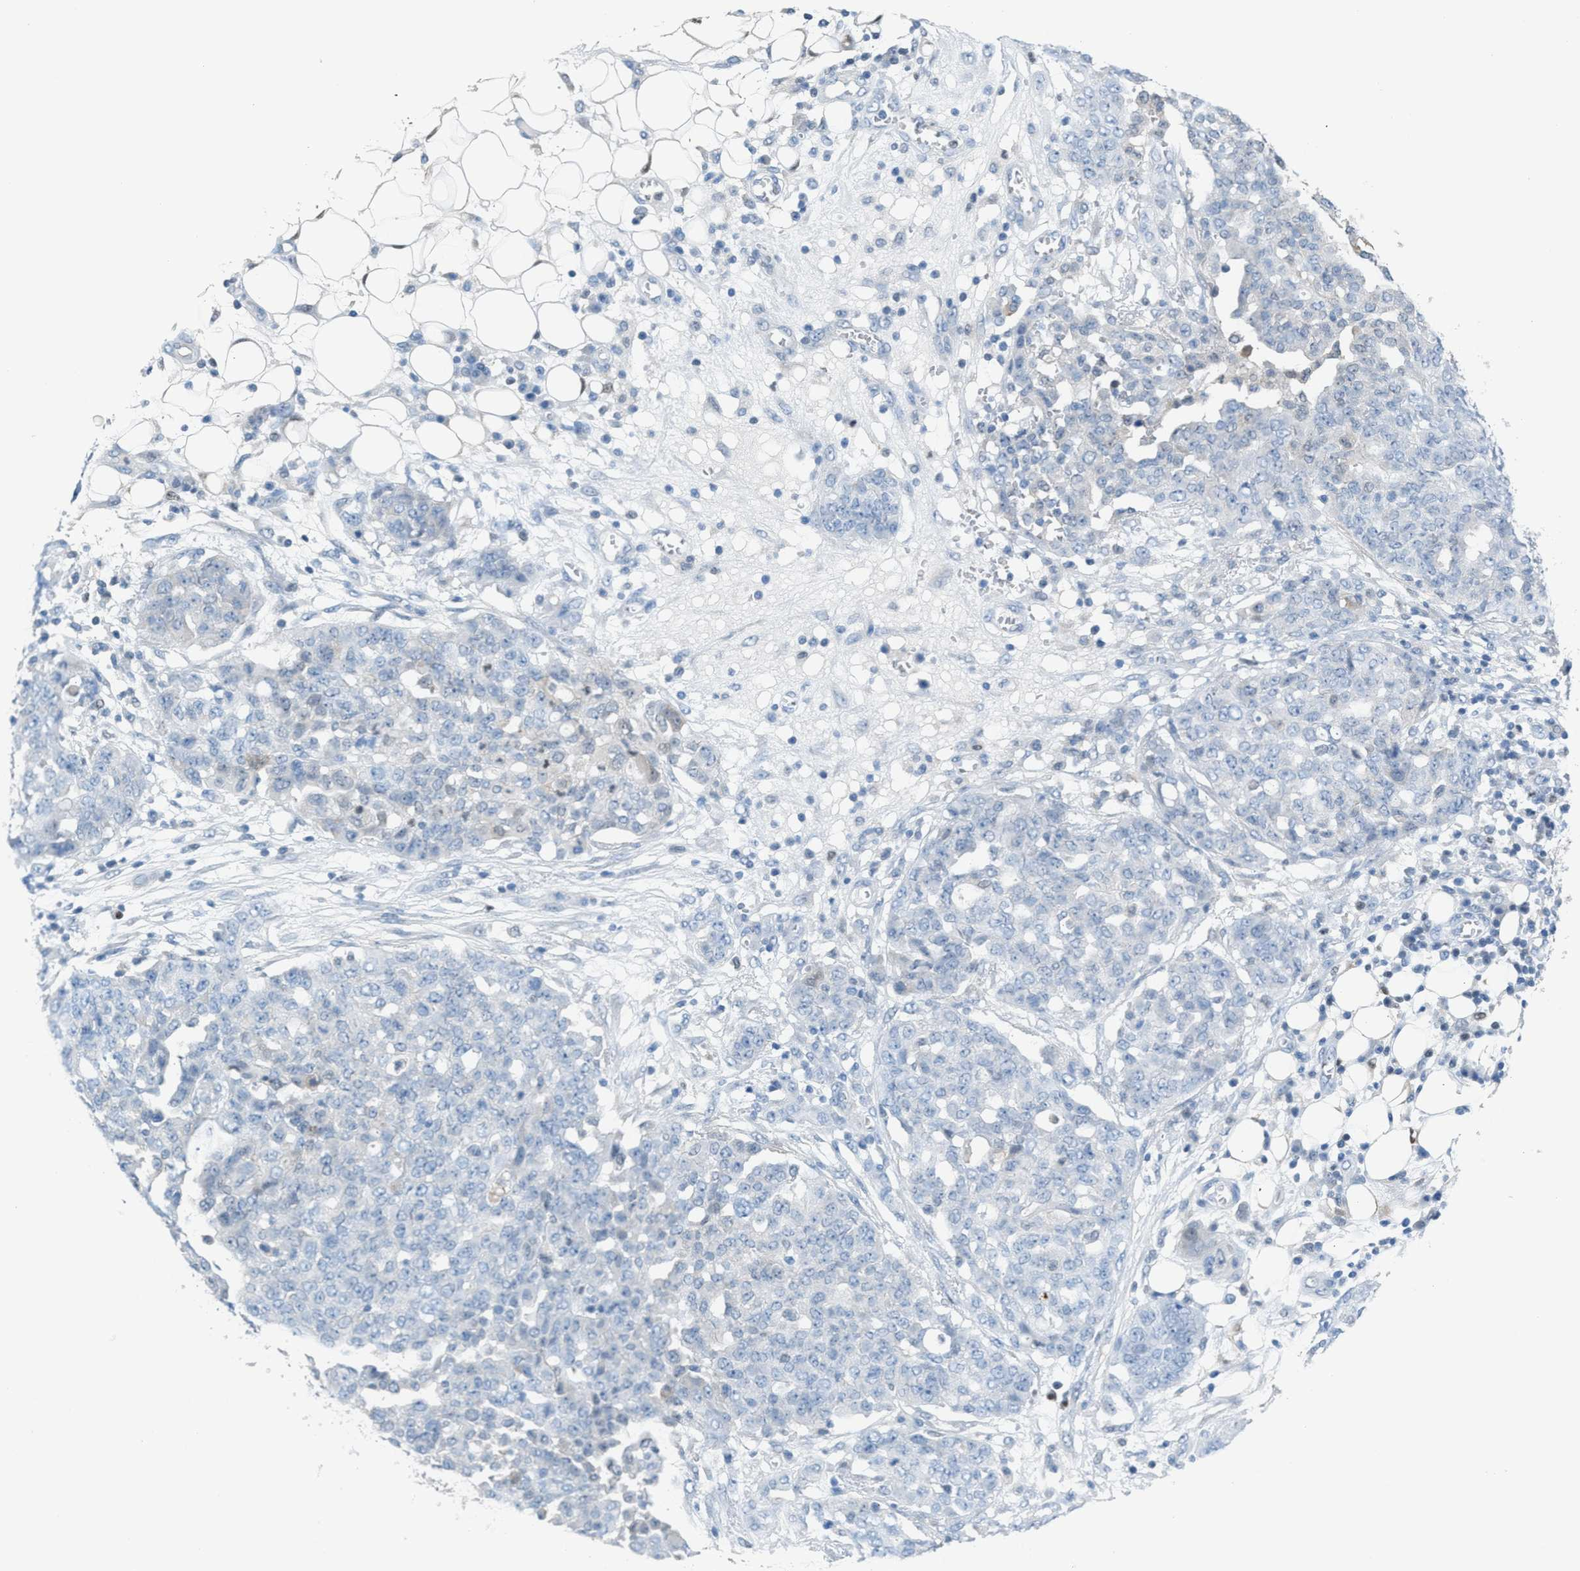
{"staining": {"intensity": "negative", "quantity": "none", "location": "none"}, "tissue": "ovarian cancer", "cell_type": "Tumor cells", "image_type": "cancer", "snomed": [{"axis": "morphology", "description": "Cystadenocarcinoma, serous, NOS"}, {"axis": "topography", "description": "Soft tissue"}, {"axis": "topography", "description": "Ovary"}], "caption": "High magnification brightfield microscopy of ovarian cancer (serous cystadenocarcinoma) stained with DAB (brown) and counterstained with hematoxylin (blue): tumor cells show no significant expression.", "gene": "PPM1D", "patient": {"sex": "female", "age": 57}}